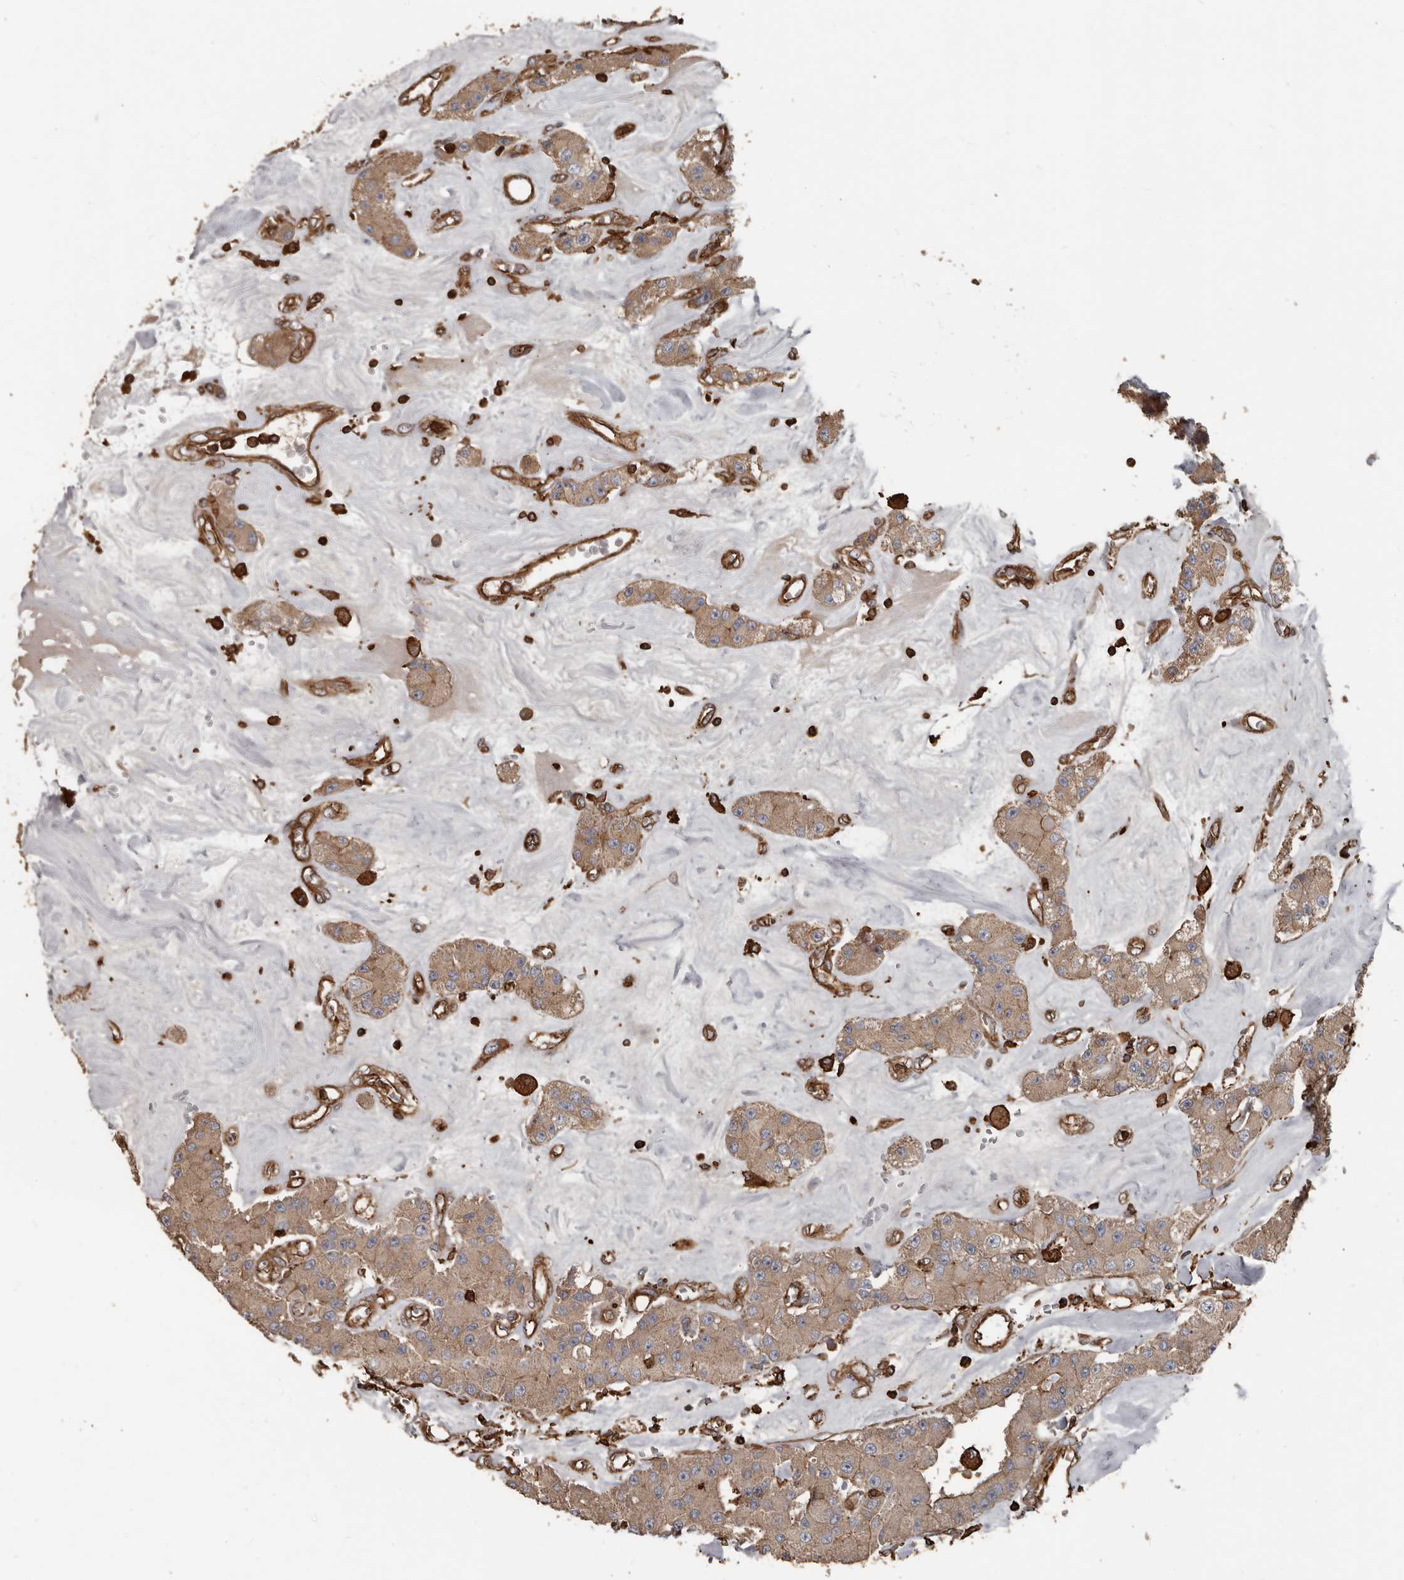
{"staining": {"intensity": "weak", "quantity": ">75%", "location": "cytoplasmic/membranous"}, "tissue": "carcinoid", "cell_type": "Tumor cells", "image_type": "cancer", "snomed": [{"axis": "morphology", "description": "Carcinoid, malignant, NOS"}, {"axis": "topography", "description": "Pancreas"}], "caption": "Immunohistochemistry (IHC) image of neoplastic tissue: carcinoid stained using IHC demonstrates low levels of weak protein expression localized specifically in the cytoplasmic/membranous of tumor cells, appearing as a cytoplasmic/membranous brown color.", "gene": "DENND6B", "patient": {"sex": "male", "age": 41}}